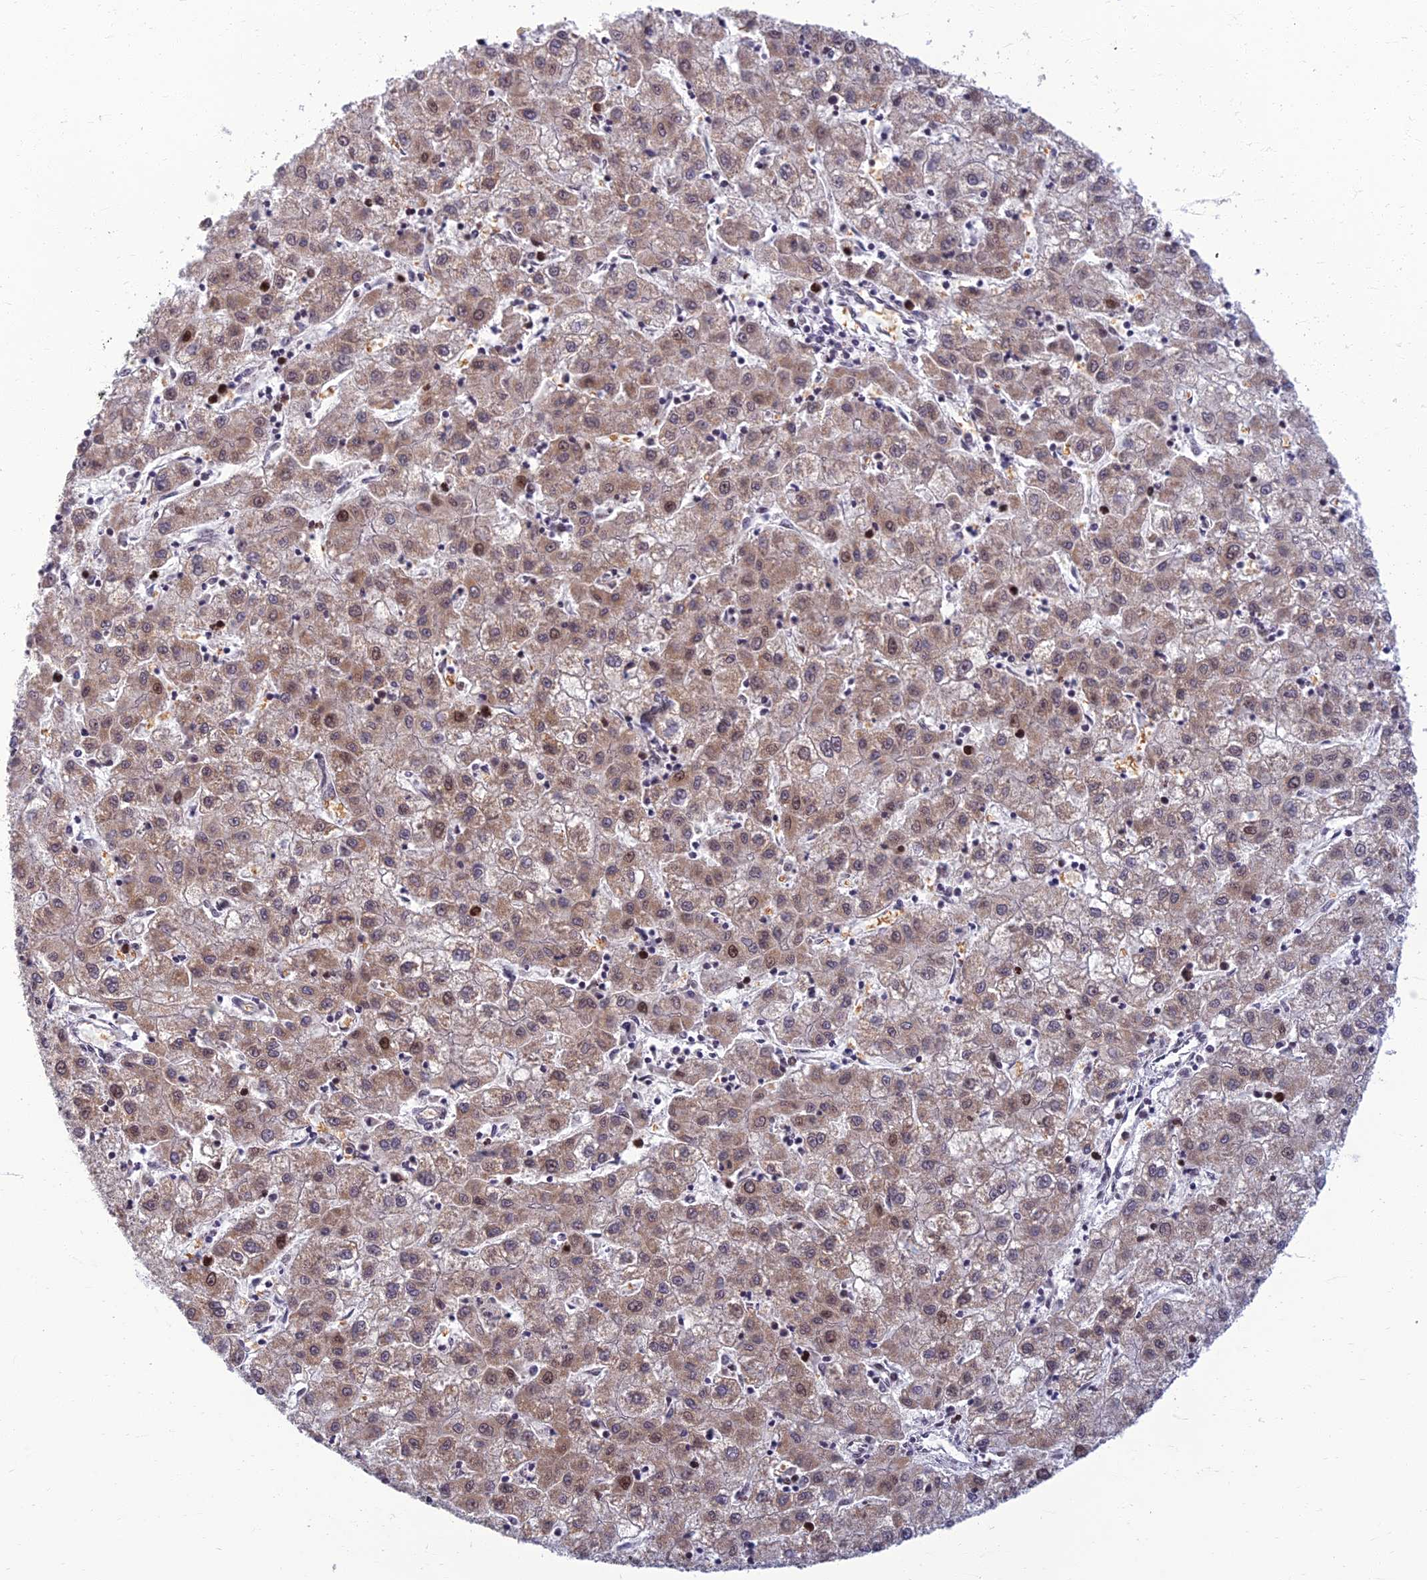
{"staining": {"intensity": "weak", "quantity": ">75%", "location": "cytoplasmic/membranous,nuclear"}, "tissue": "liver cancer", "cell_type": "Tumor cells", "image_type": "cancer", "snomed": [{"axis": "morphology", "description": "Carcinoma, Hepatocellular, NOS"}, {"axis": "topography", "description": "Liver"}], "caption": "An image showing weak cytoplasmic/membranous and nuclear expression in approximately >75% of tumor cells in liver cancer, as visualized by brown immunohistochemical staining.", "gene": "EARS2", "patient": {"sex": "male", "age": 72}}